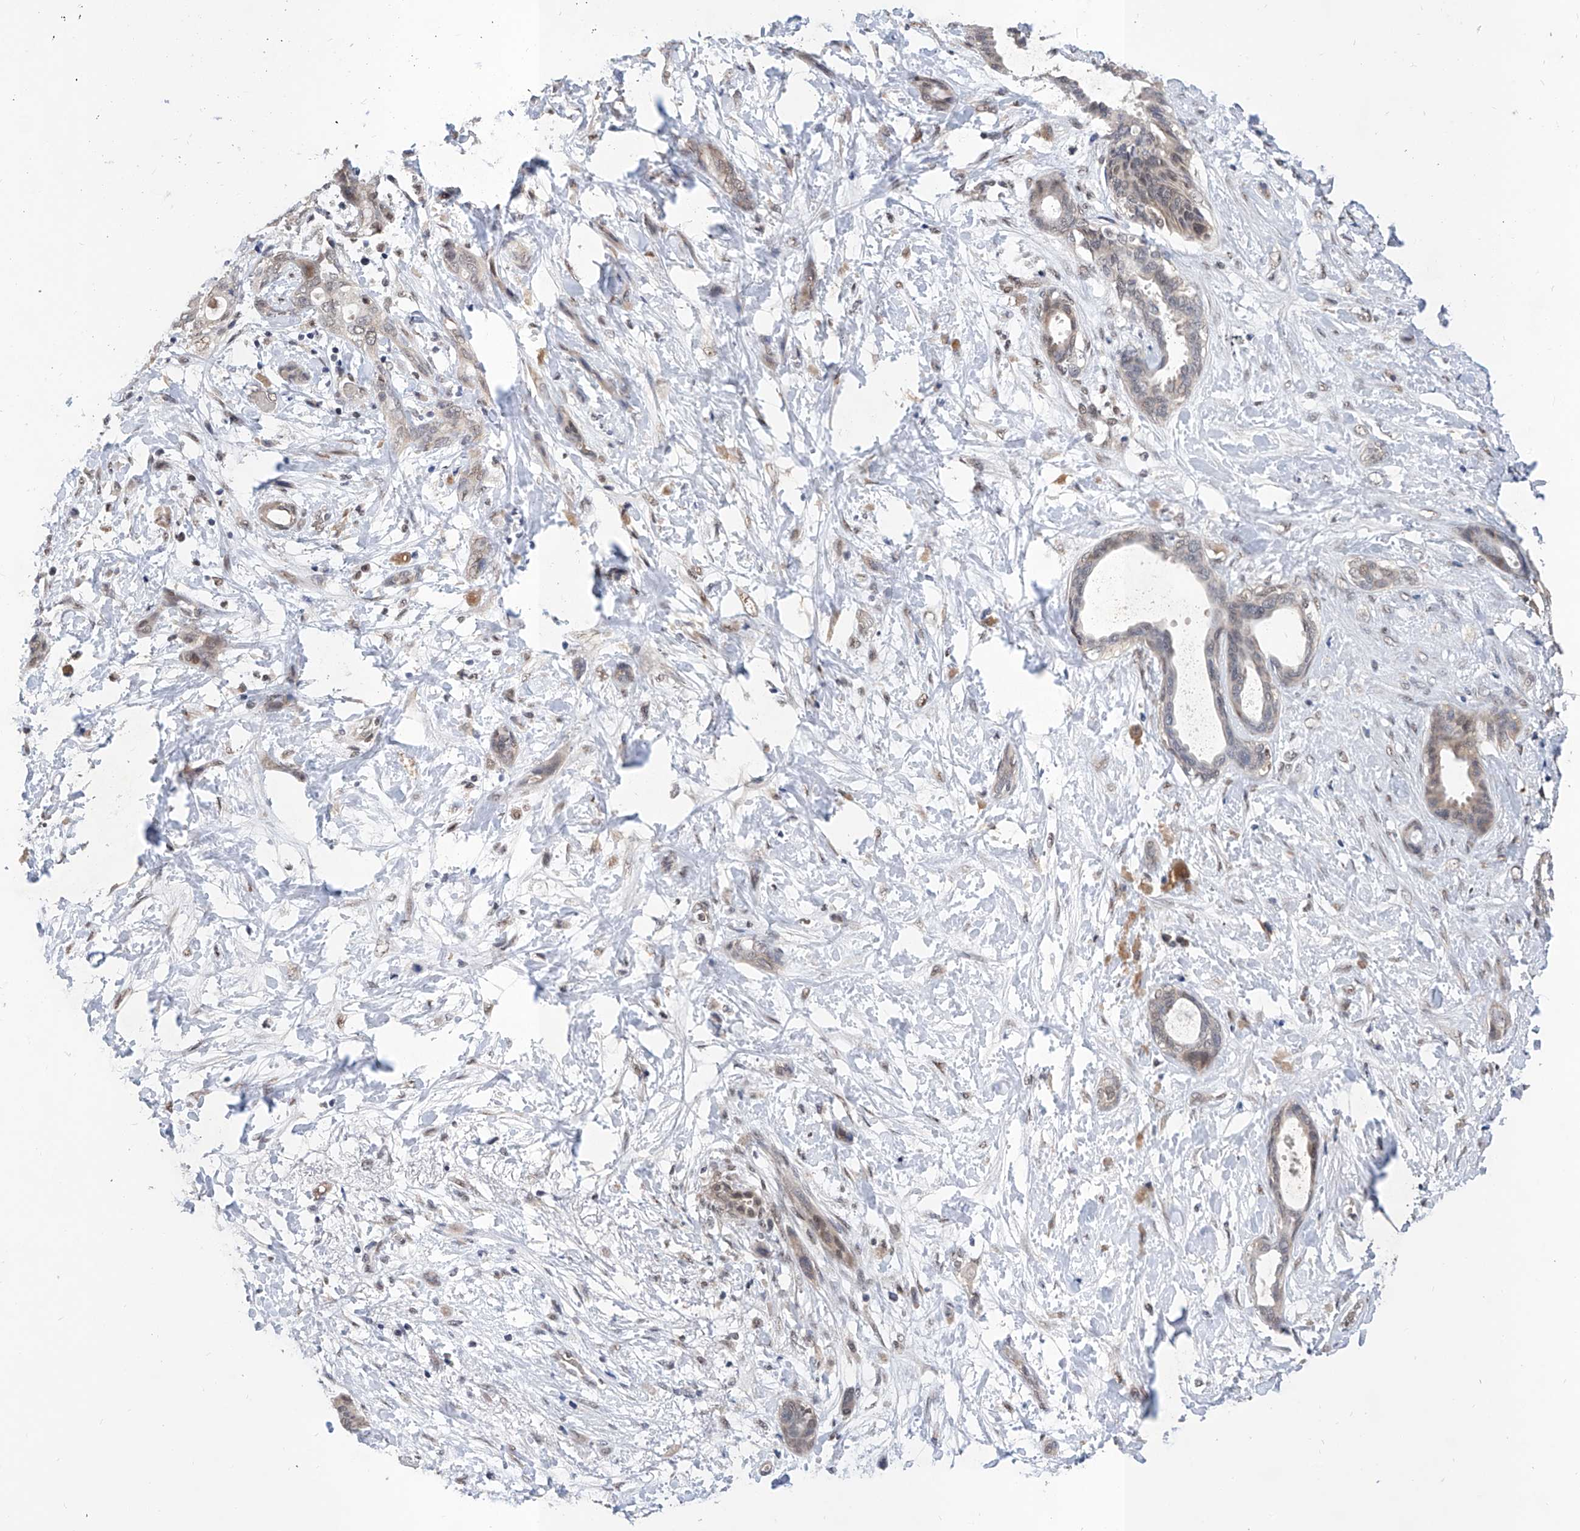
{"staining": {"intensity": "weak", "quantity": "<25%", "location": "nuclear"}, "tissue": "pancreatic cancer", "cell_type": "Tumor cells", "image_type": "cancer", "snomed": [{"axis": "morphology", "description": "Normal tissue, NOS"}, {"axis": "morphology", "description": "Adenocarcinoma, NOS"}, {"axis": "topography", "description": "Pancreas"}, {"axis": "topography", "description": "Peripheral nerve tissue"}], "caption": "Photomicrograph shows no significant protein expression in tumor cells of pancreatic adenocarcinoma. (Brightfield microscopy of DAB (3,3'-diaminobenzidine) immunohistochemistry (IHC) at high magnification).", "gene": "CARMIL3", "patient": {"sex": "female", "age": 63}}